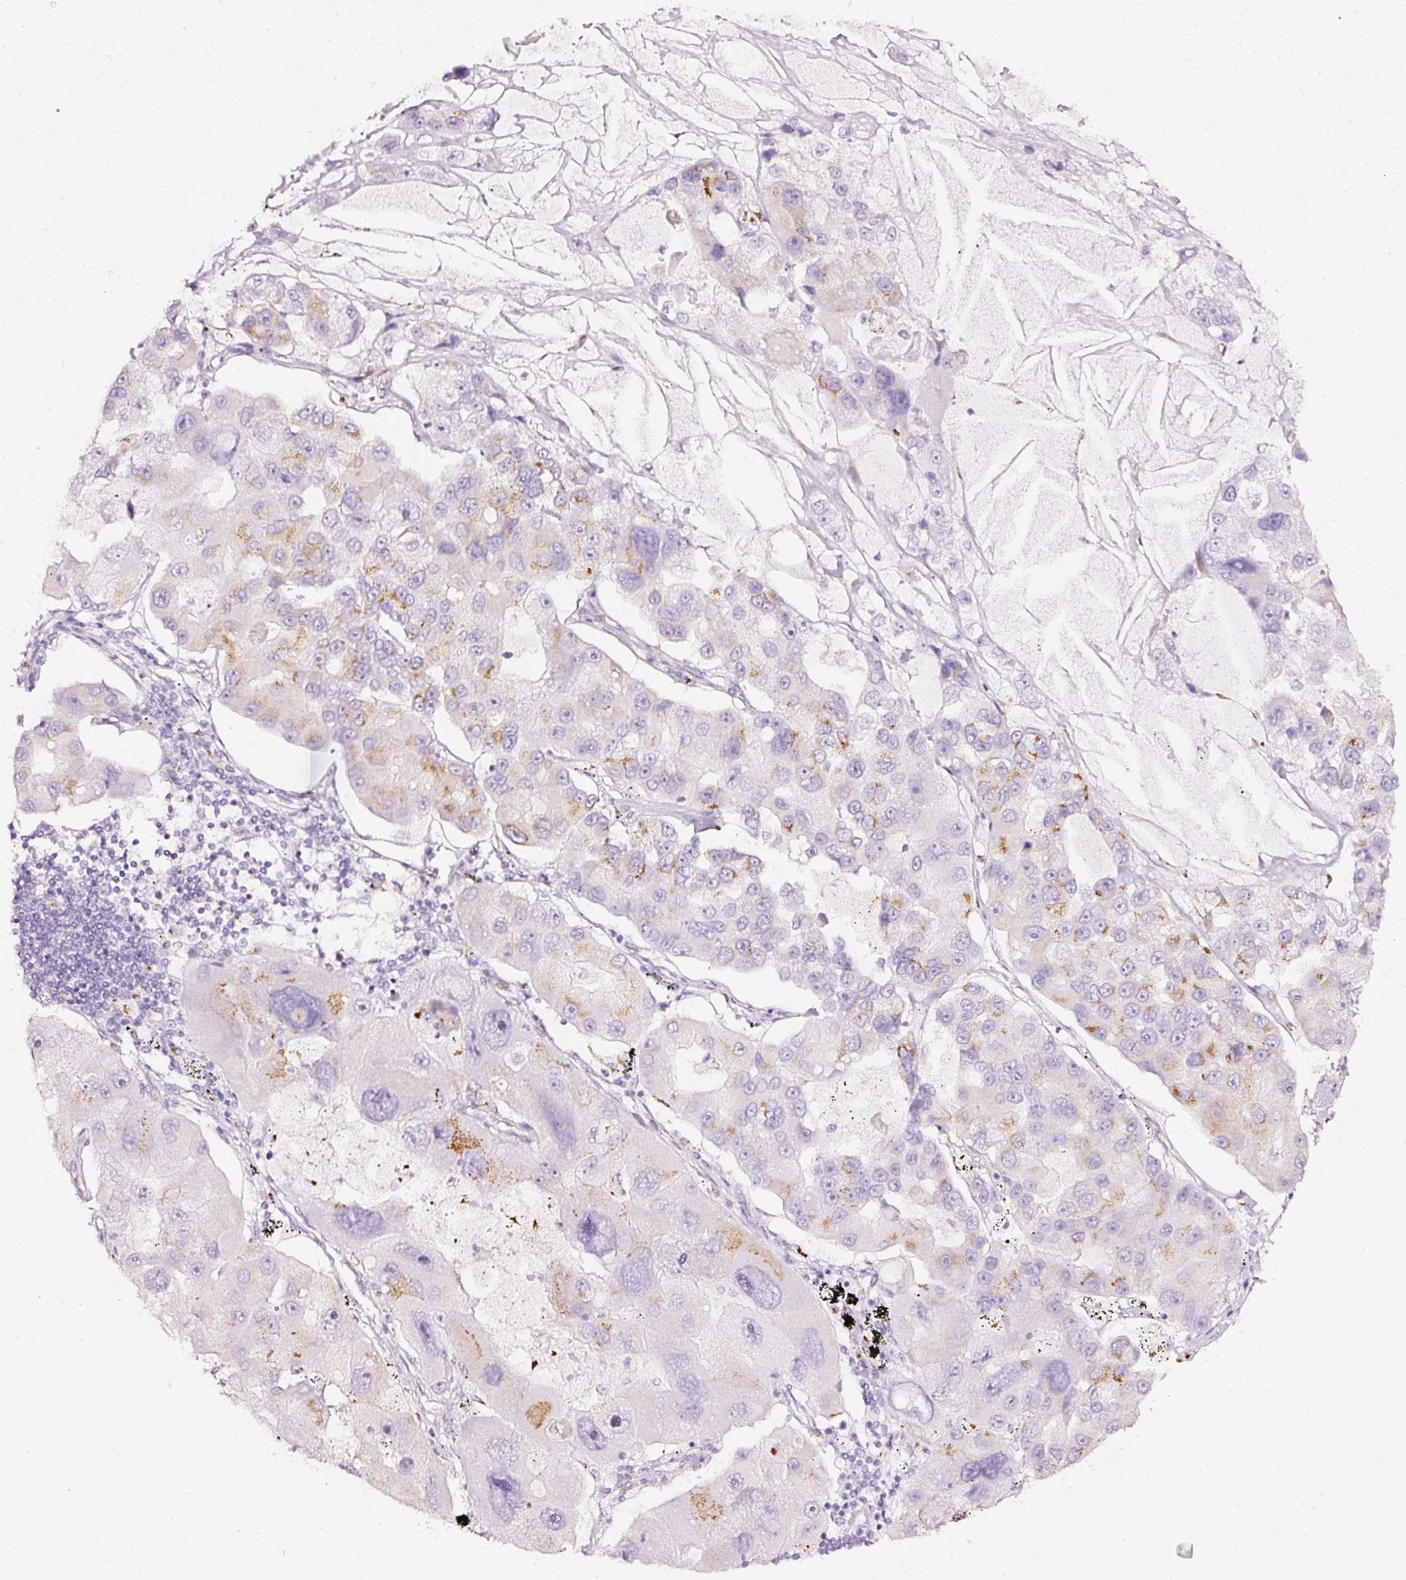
{"staining": {"intensity": "moderate", "quantity": "<25%", "location": "cytoplasmic/membranous"}, "tissue": "lung cancer", "cell_type": "Tumor cells", "image_type": "cancer", "snomed": [{"axis": "morphology", "description": "Adenocarcinoma, NOS"}, {"axis": "topography", "description": "Lung"}], "caption": "Immunohistochemistry (IHC) of human adenocarcinoma (lung) displays low levels of moderate cytoplasmic/membranous positivity in approximately <25% of tumor cells.", "gene": "SDF4", "patient": {"sex": "female", "age": 54}}